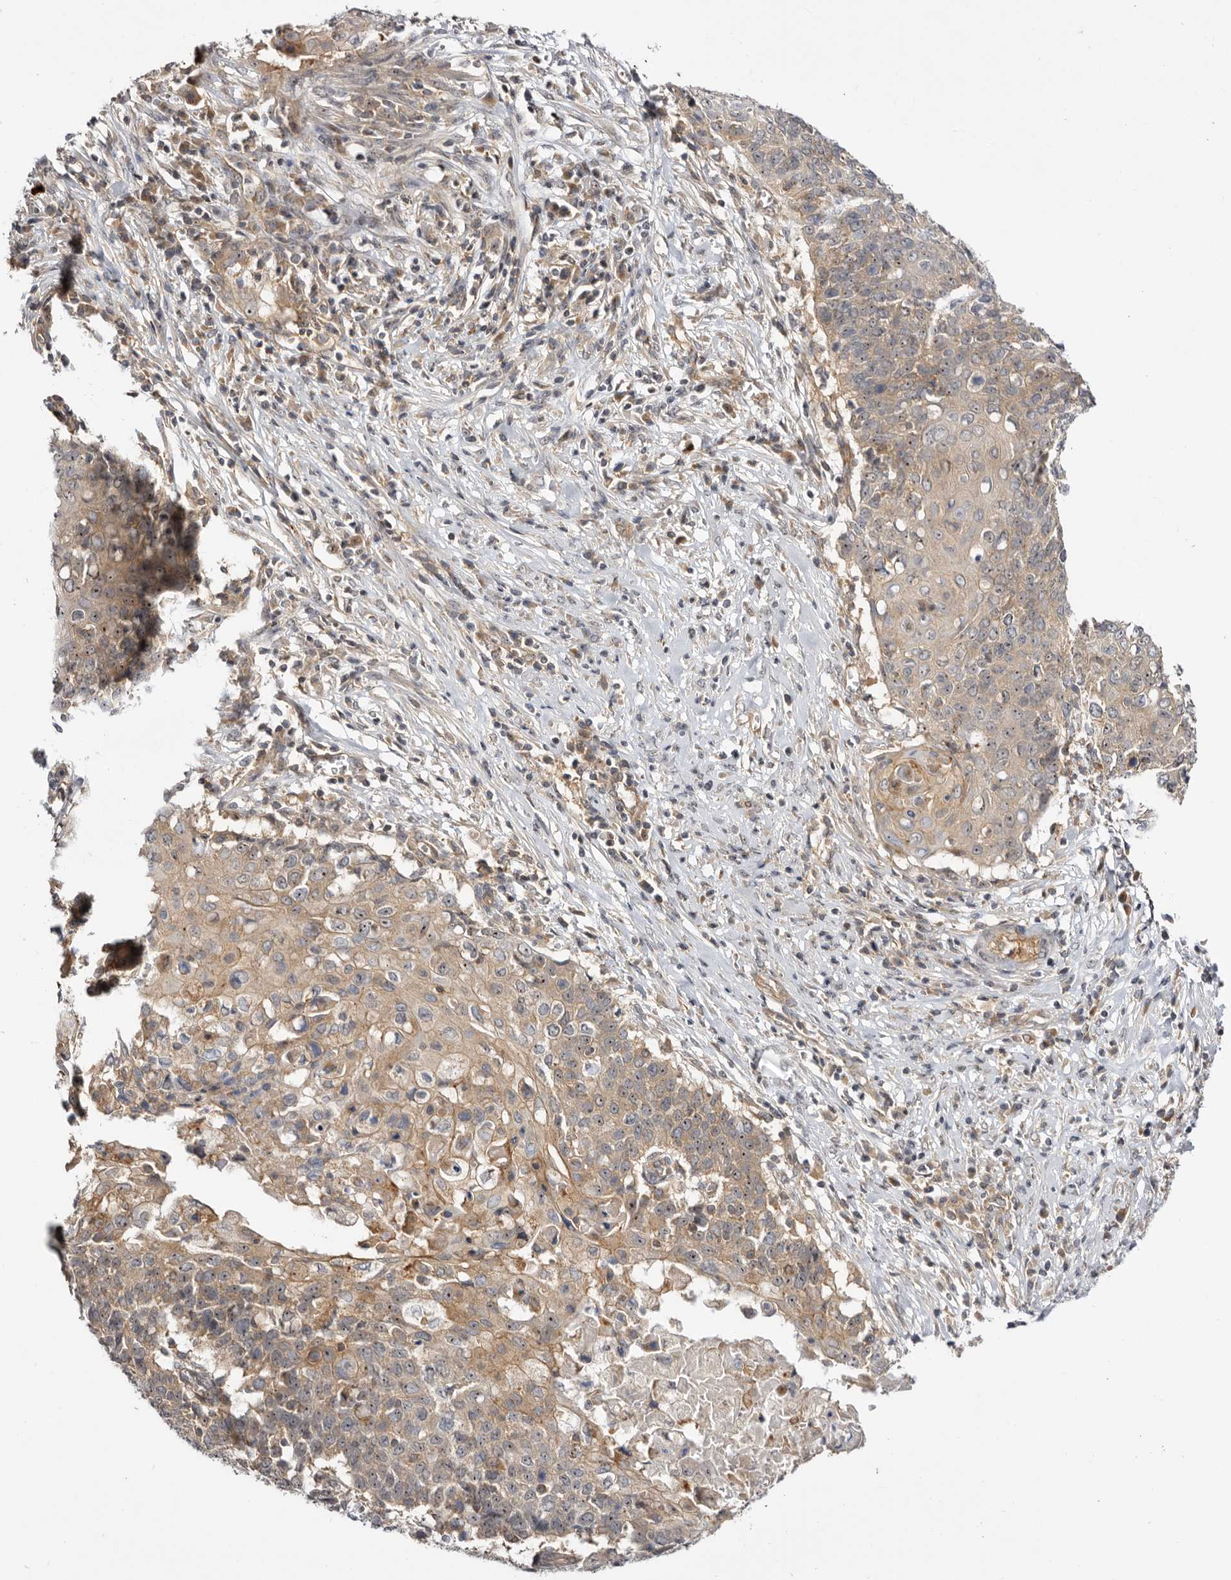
{"staining": {"intensity": "moderate", "quantity": ">75%", "location": "nuclear"}, "tissue": "cervical cancer", "cell_type": "Tumor cells", "image_type": "cancer", "snomed": [{"axis": "morphology", "description": "Squamous cell carcinoma, NOS"}, {"axis": "topography", "description": "Cervix"}], "caption": "Cervical squamous cell carcinoma stained with a brown dye demonstrates moderate nuclear positive expression in about >75% of tumor cells.", "gene": "PANK4", "patient": {"sex": "female", "age": 39}}